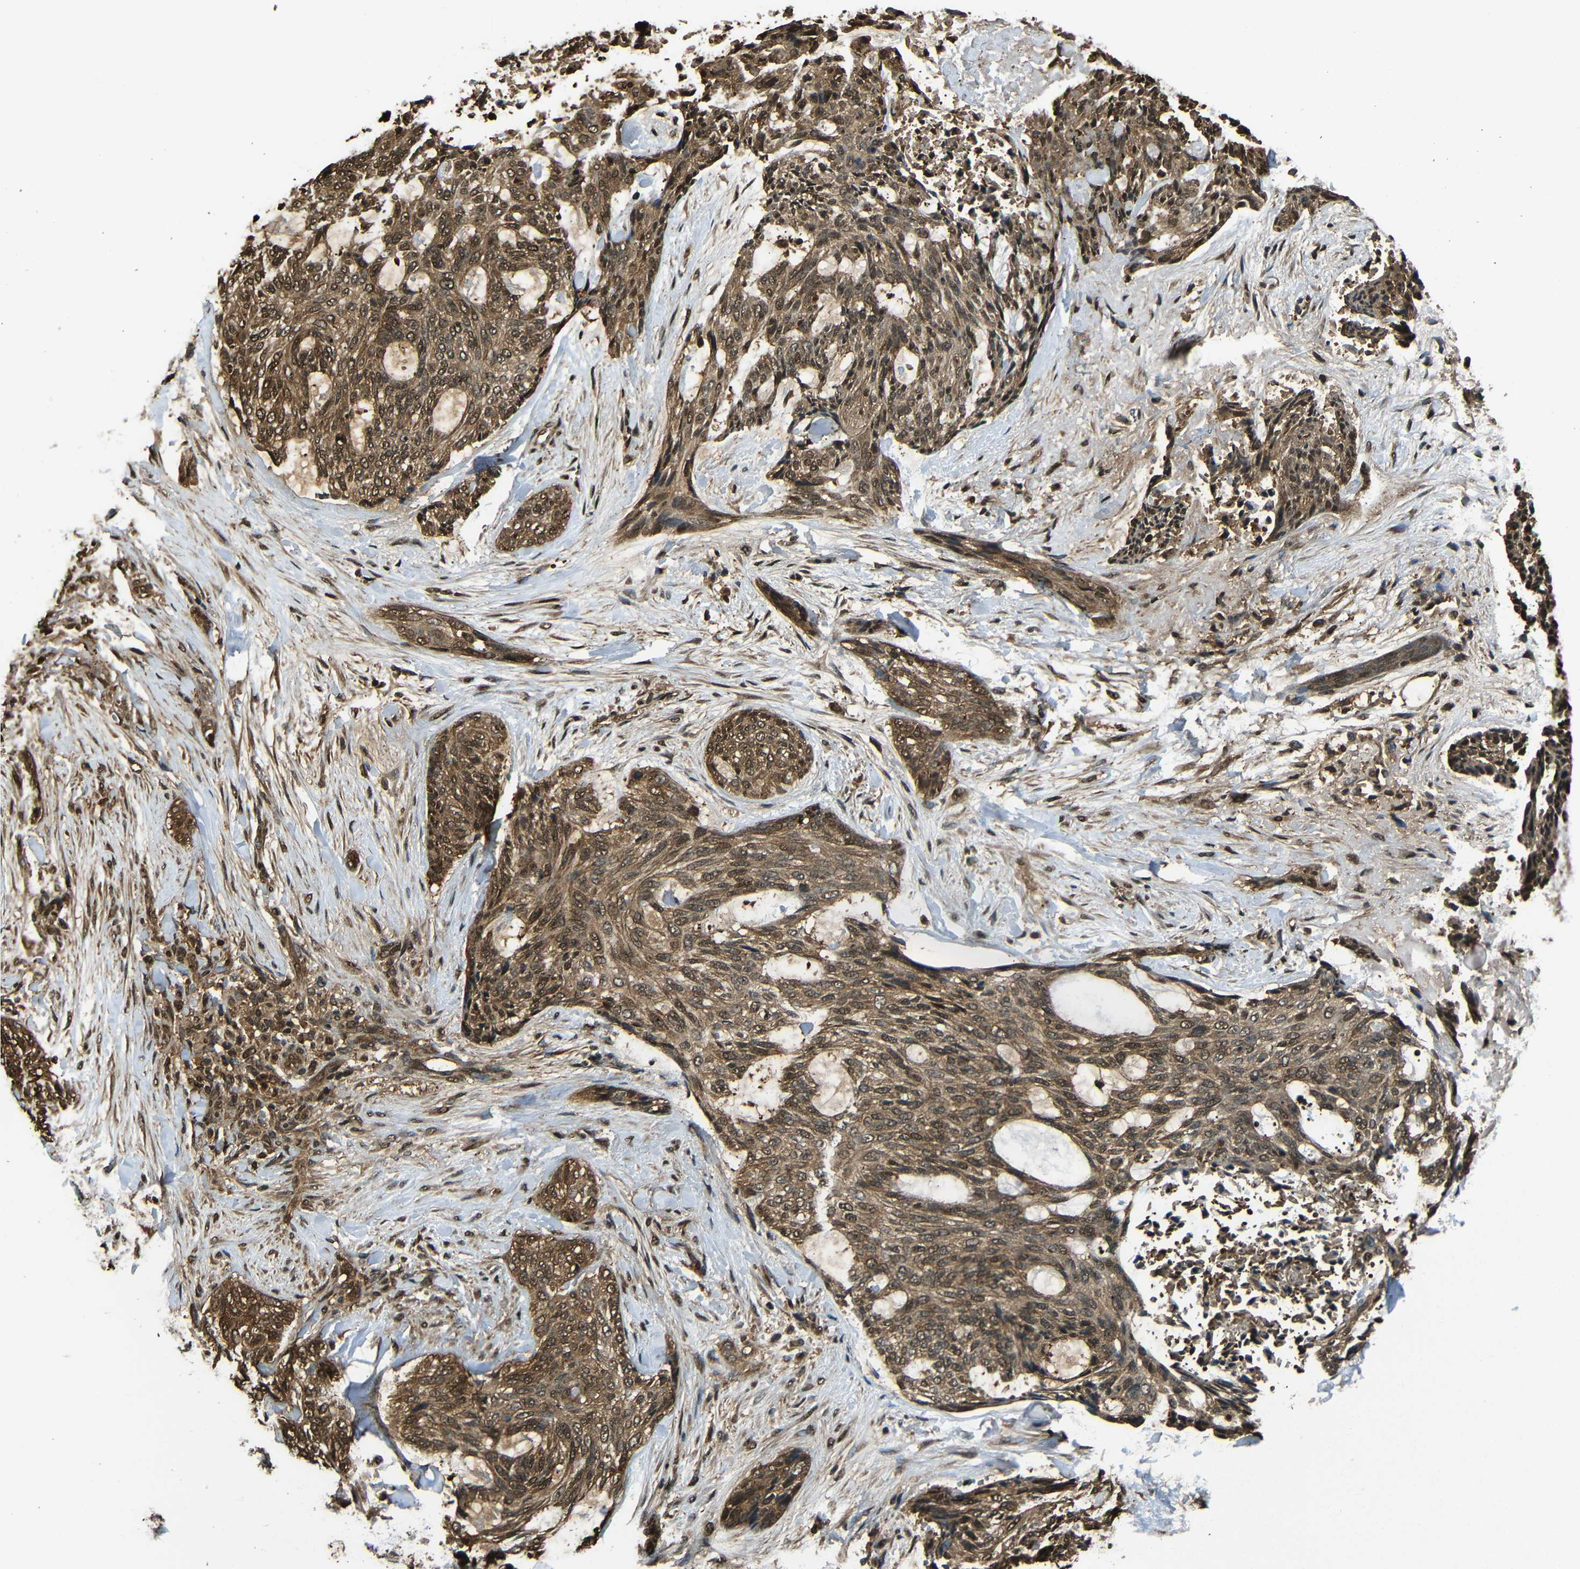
{"staining": {"intensity": "moderate", "quantity": ">75%", "location": "cytoplasmic/membranous,nuclear"}, "tissue": "skin cancer", "cell_type": "Tumor cells", "image_type": "cancer", "snomed": [{"axis": "morphology", "description": "Normal tissue, NOS"}, {"axis": "morphology", "description": "Basal cell carcinoma"}, {"axis": "topography", "description": "Skin"}], "caption": "Skin cancer stained with a protein marker displays moderate staining in tumor cells.", "gene": "VCP", "patient": {"sex": "female", "age": 71}}